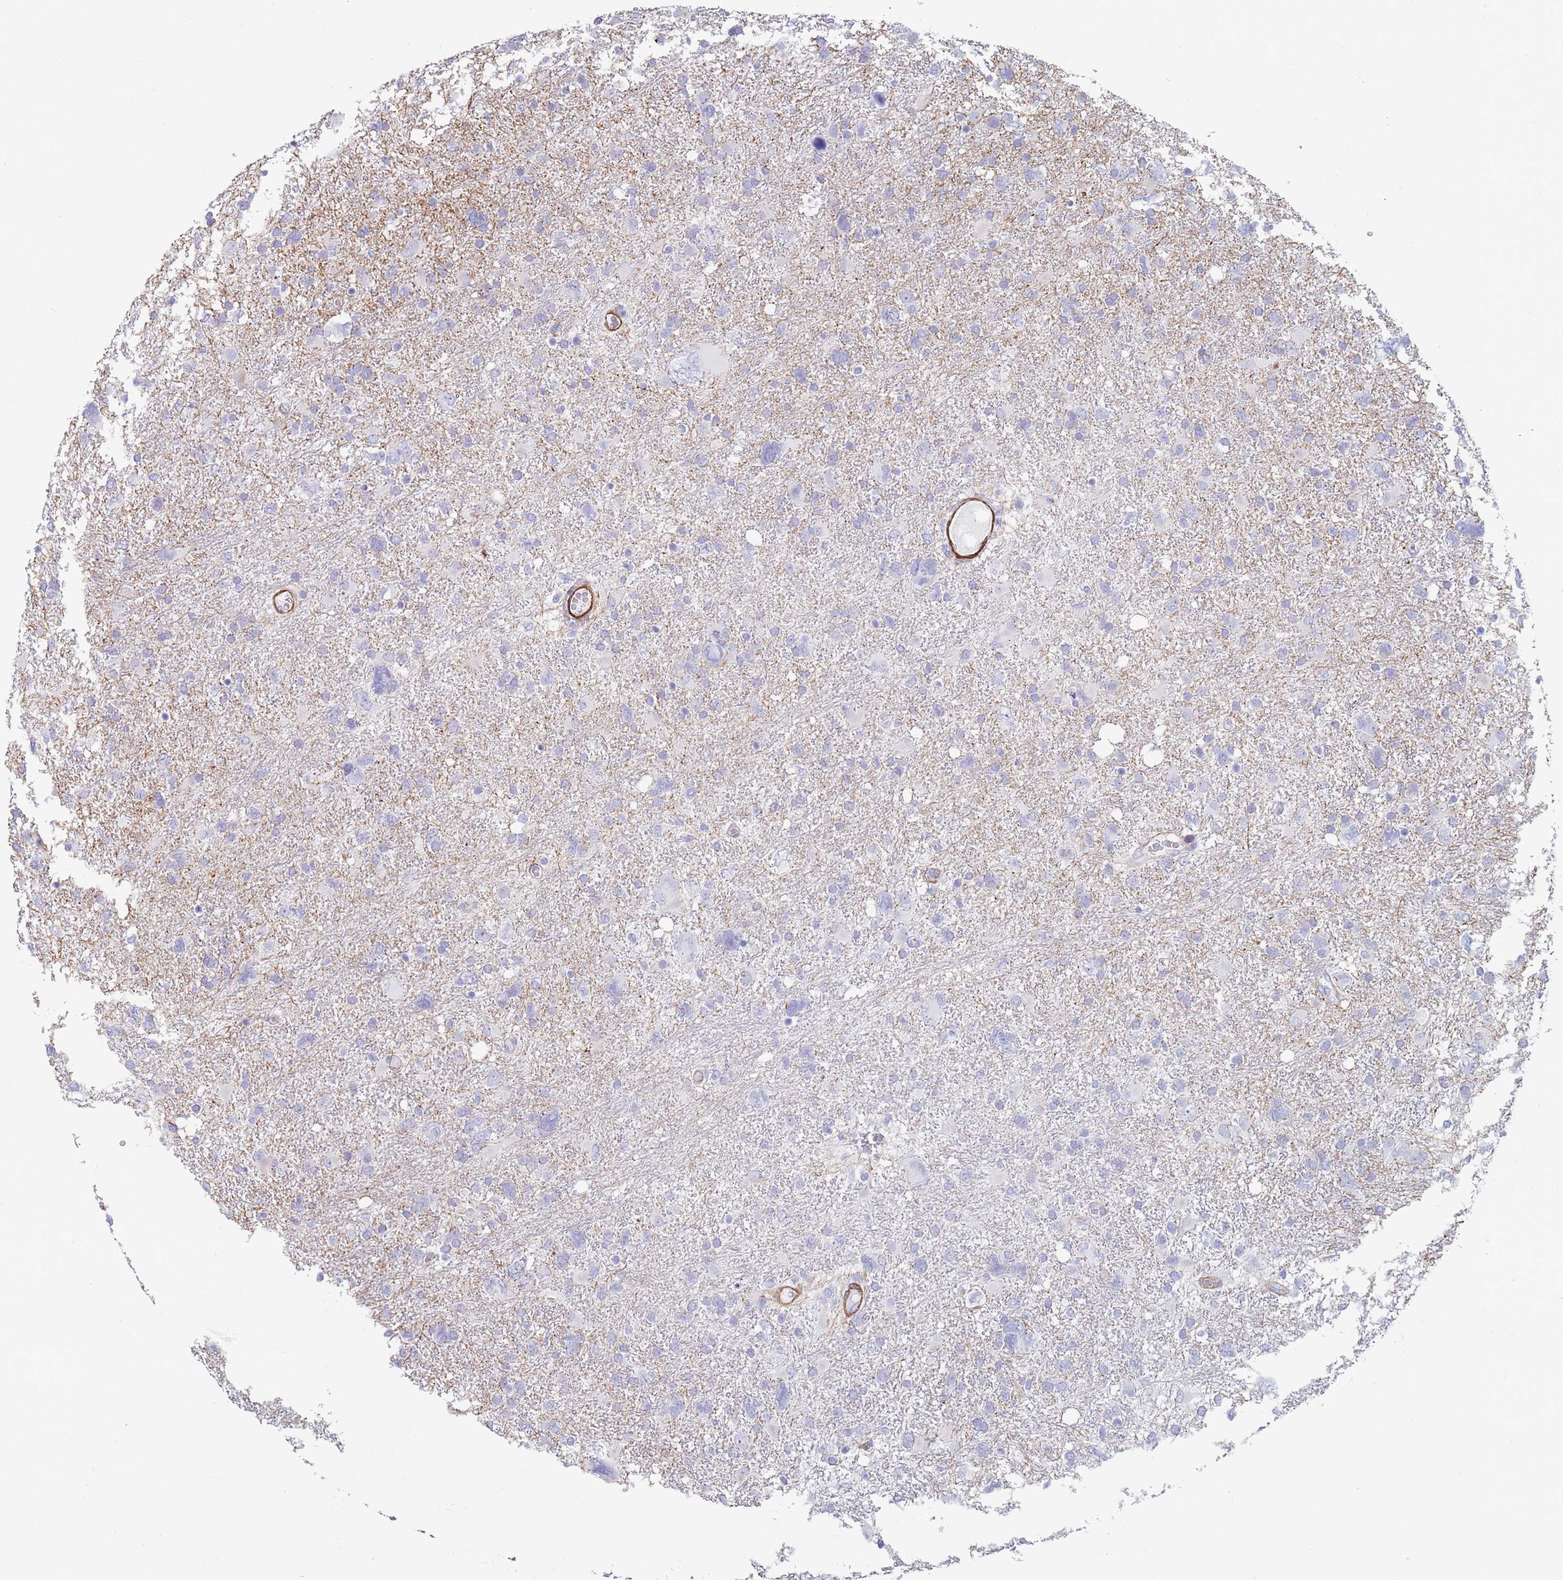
{"staining": {"intensity": "negative", "quantity": "none", "location": "none"}, "tissue": "glioma", "cell_type": "Tumor cells", "image_type": "cancer", "snomed": [{"axis": "morphology", "description": "Glioma, malignant, High grade"}, {"axis": "topography", "description": "Brain"}], "caption": "Protein analysis of glioma displays no significant positivity in tumor cells. (Stains: DAB (3,3'-diaminobenzidine) IHC with hematoxylin counter stain, Microscopy: brightfield microscopy at high magnification).", "gene": "FPGS", "patient": {"sex": "male", "age": 61}}